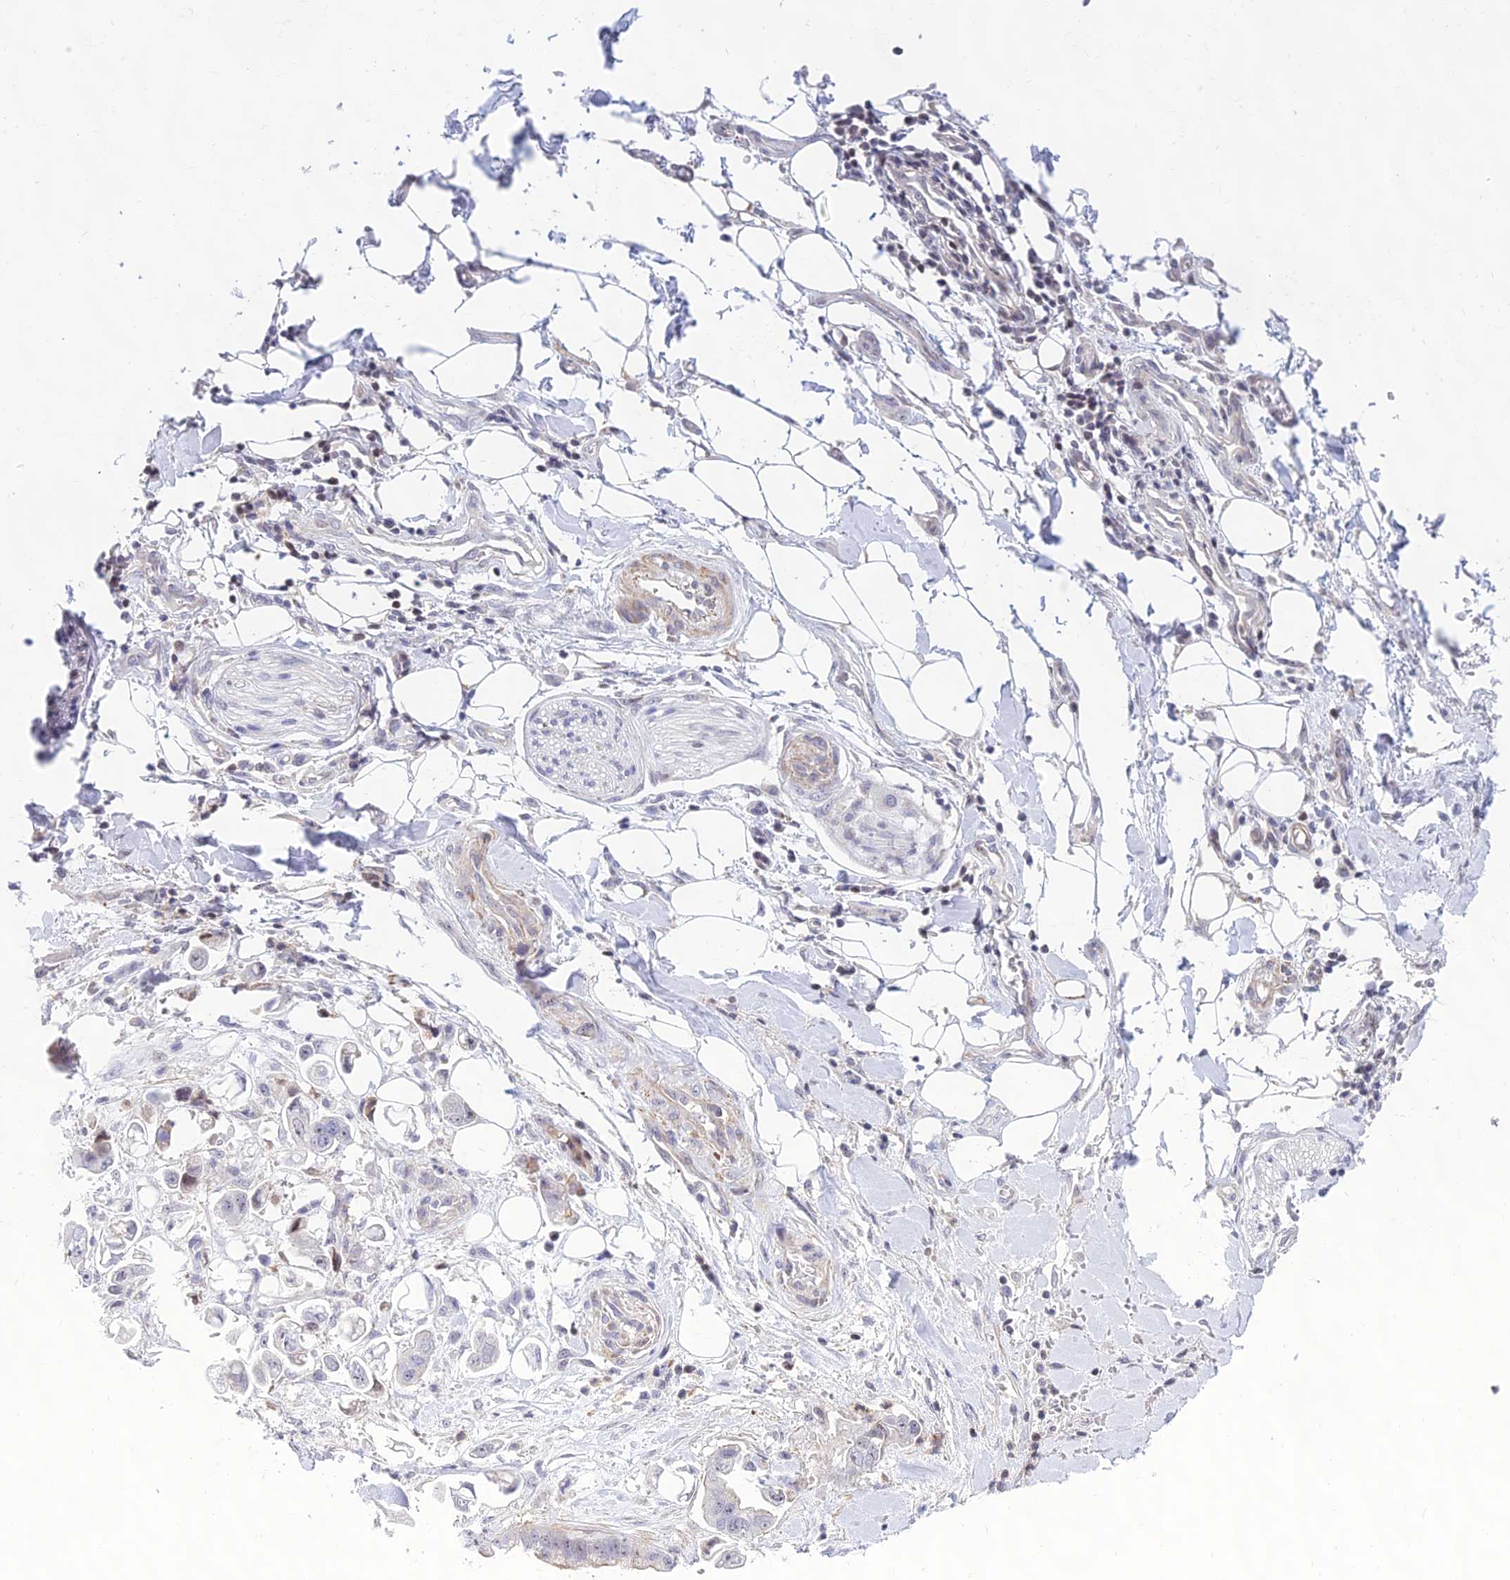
{"staining": {"intensity": "negative", "quantity": "none", "location": "none"}, "tissue": "stomach cancer", "cell_type": "Tumor cells", "image_type": "cancer", "snomed": [{"axis": "morphology", "description": "Adenocarcinoma, NOS"}, {"axis": "topography", "description": "Stomach"}], "caption": "The photomicrograph reveals no staining of tumor cells in stomach cancer (adenocarcinoma). The staining is performed using DAB brown chromogen with nuclei counter-stained in using hematoxylin.", "gene": "KRR1", "patient": {"sex": "male", "age": 62}}